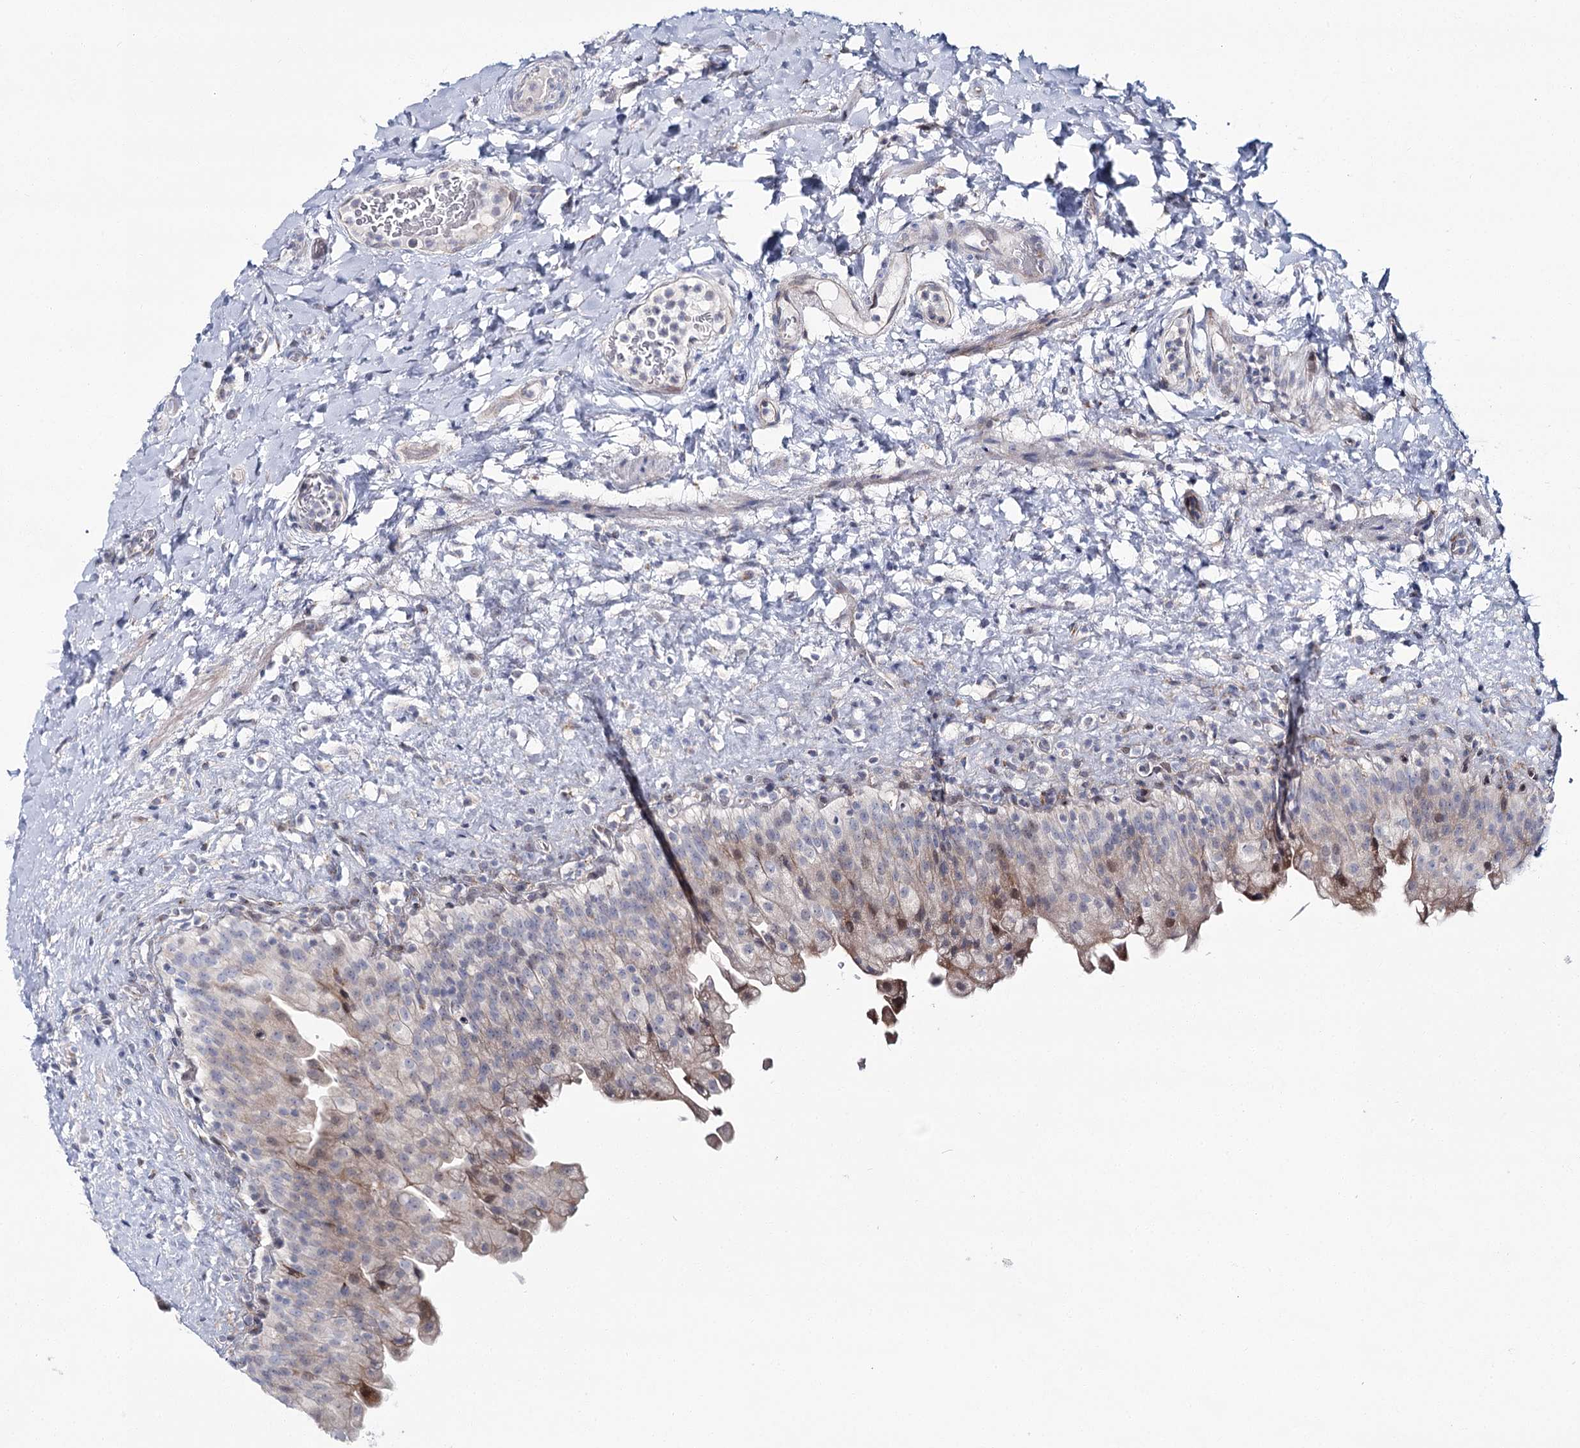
{"staining": {"intensity": "weak", "quantity": "<25%", "location": "cytoplasmic/membranous"}, "tissue": "urinary bladder", "cell_type": "Urothelial cells", "image_type": "normal", "snomed": [{"axis": "morphology", "description": "Normal tissue, NOS"}, {"axis": "topography", "description": "Urinary bladder"}], "caption": "IHC of normal human urinary bladder exhibits no staining in urothelial cells.", "gene": "CPLANE1", "patient": {"sex": "female", "age": 27}}